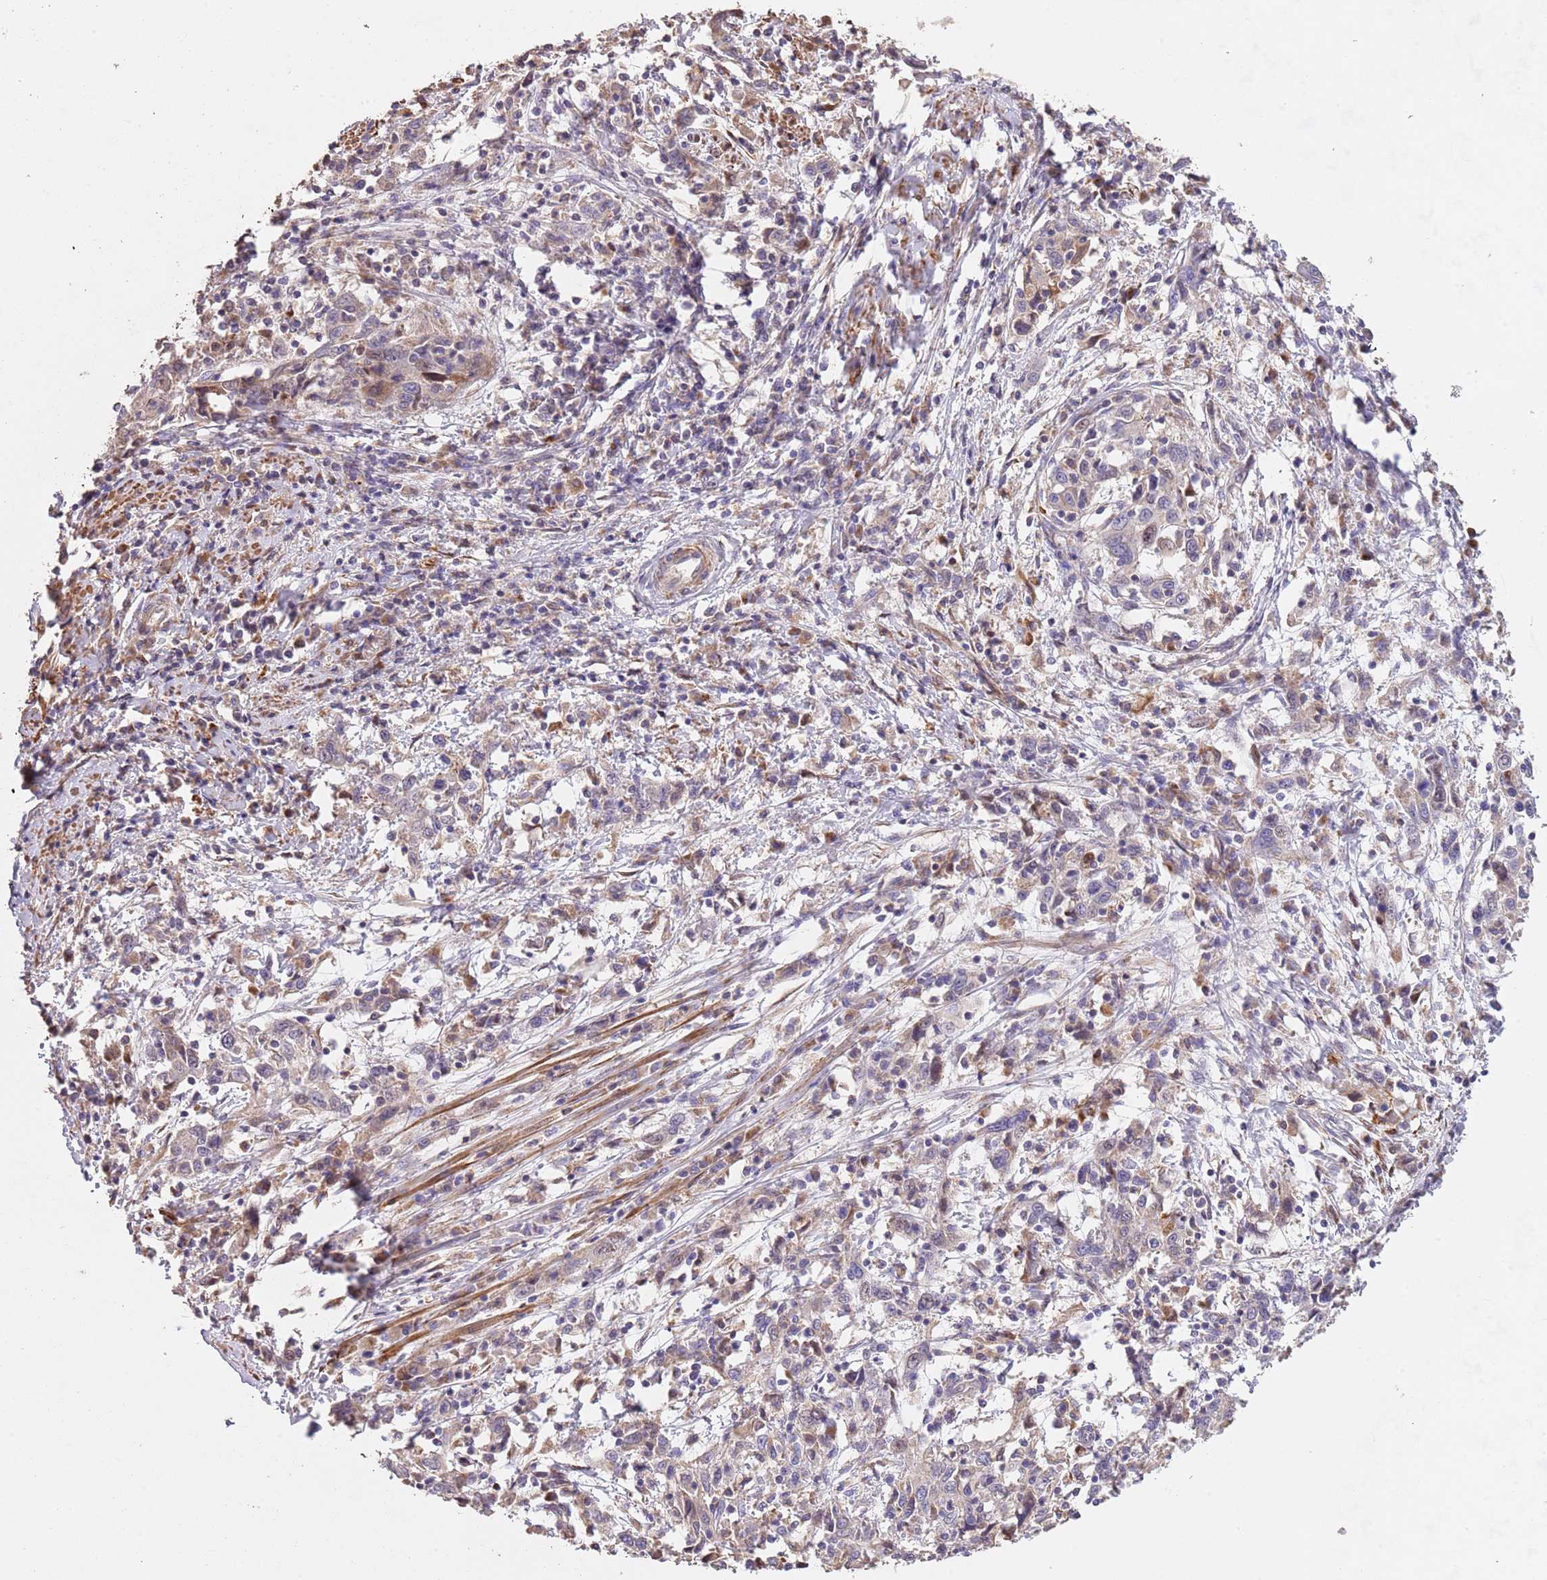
{"staining": {"intensity": "weak", "quantity": "<25%", "location": "cytoplasmic/membranous"}, "tissue": "cervical cancer", "cell_type": "Tumor cells", "image_type": "cancer", "snomed": [{"axis": "morphology", "description": "Squamous cell carcinoma, NOS"}, {"axis": "topography", "description": "Cervix"}], "caption": "Immunohistochemistry of human squamous cell carcinoma (cervical) displays no expression in tumor cells.", "gene": "PIGA", "patient": {"sex": "female", "age": 46}}